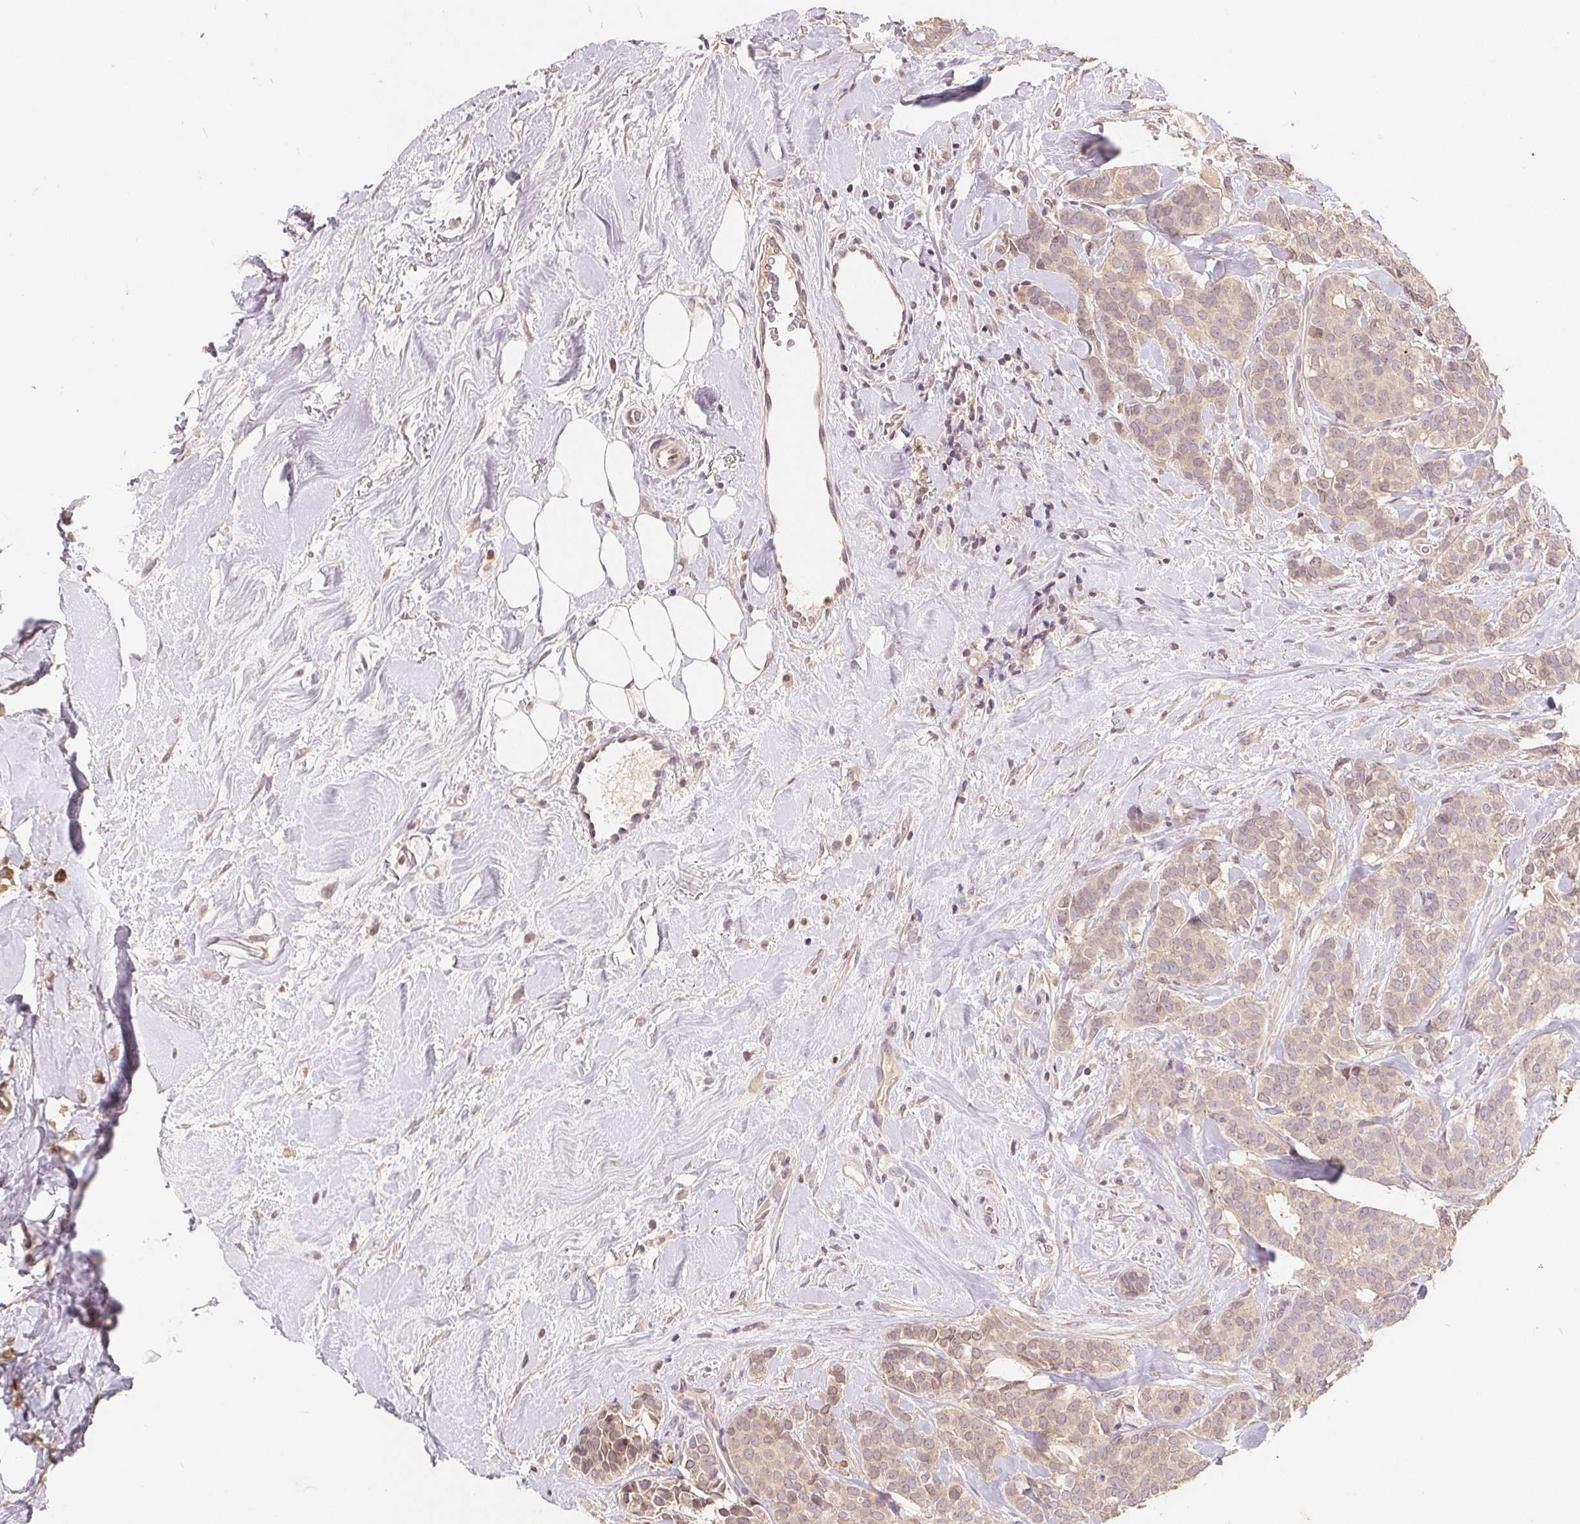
{"staining": {"intensity": "weak", "quantity": ">75%", "location": "cytoplasmic/membranous"}, "tissue": "breast cancer", "cell_type": "Tumor cells", "image_type": "cancer", "snomed": [{"axis": "morphology", "description": "Duct carcinoma"}, {"axis": "topography", "description": "Breast"}], "caption": "Tumor cells exhibit low levels of weak cytoplasmic/membranous expression in about >75% of cells in human breast cancer (invasive ductal carcinoma).", "gene": "CDIPT", "patient": {"sex": "female", "age": 84}}